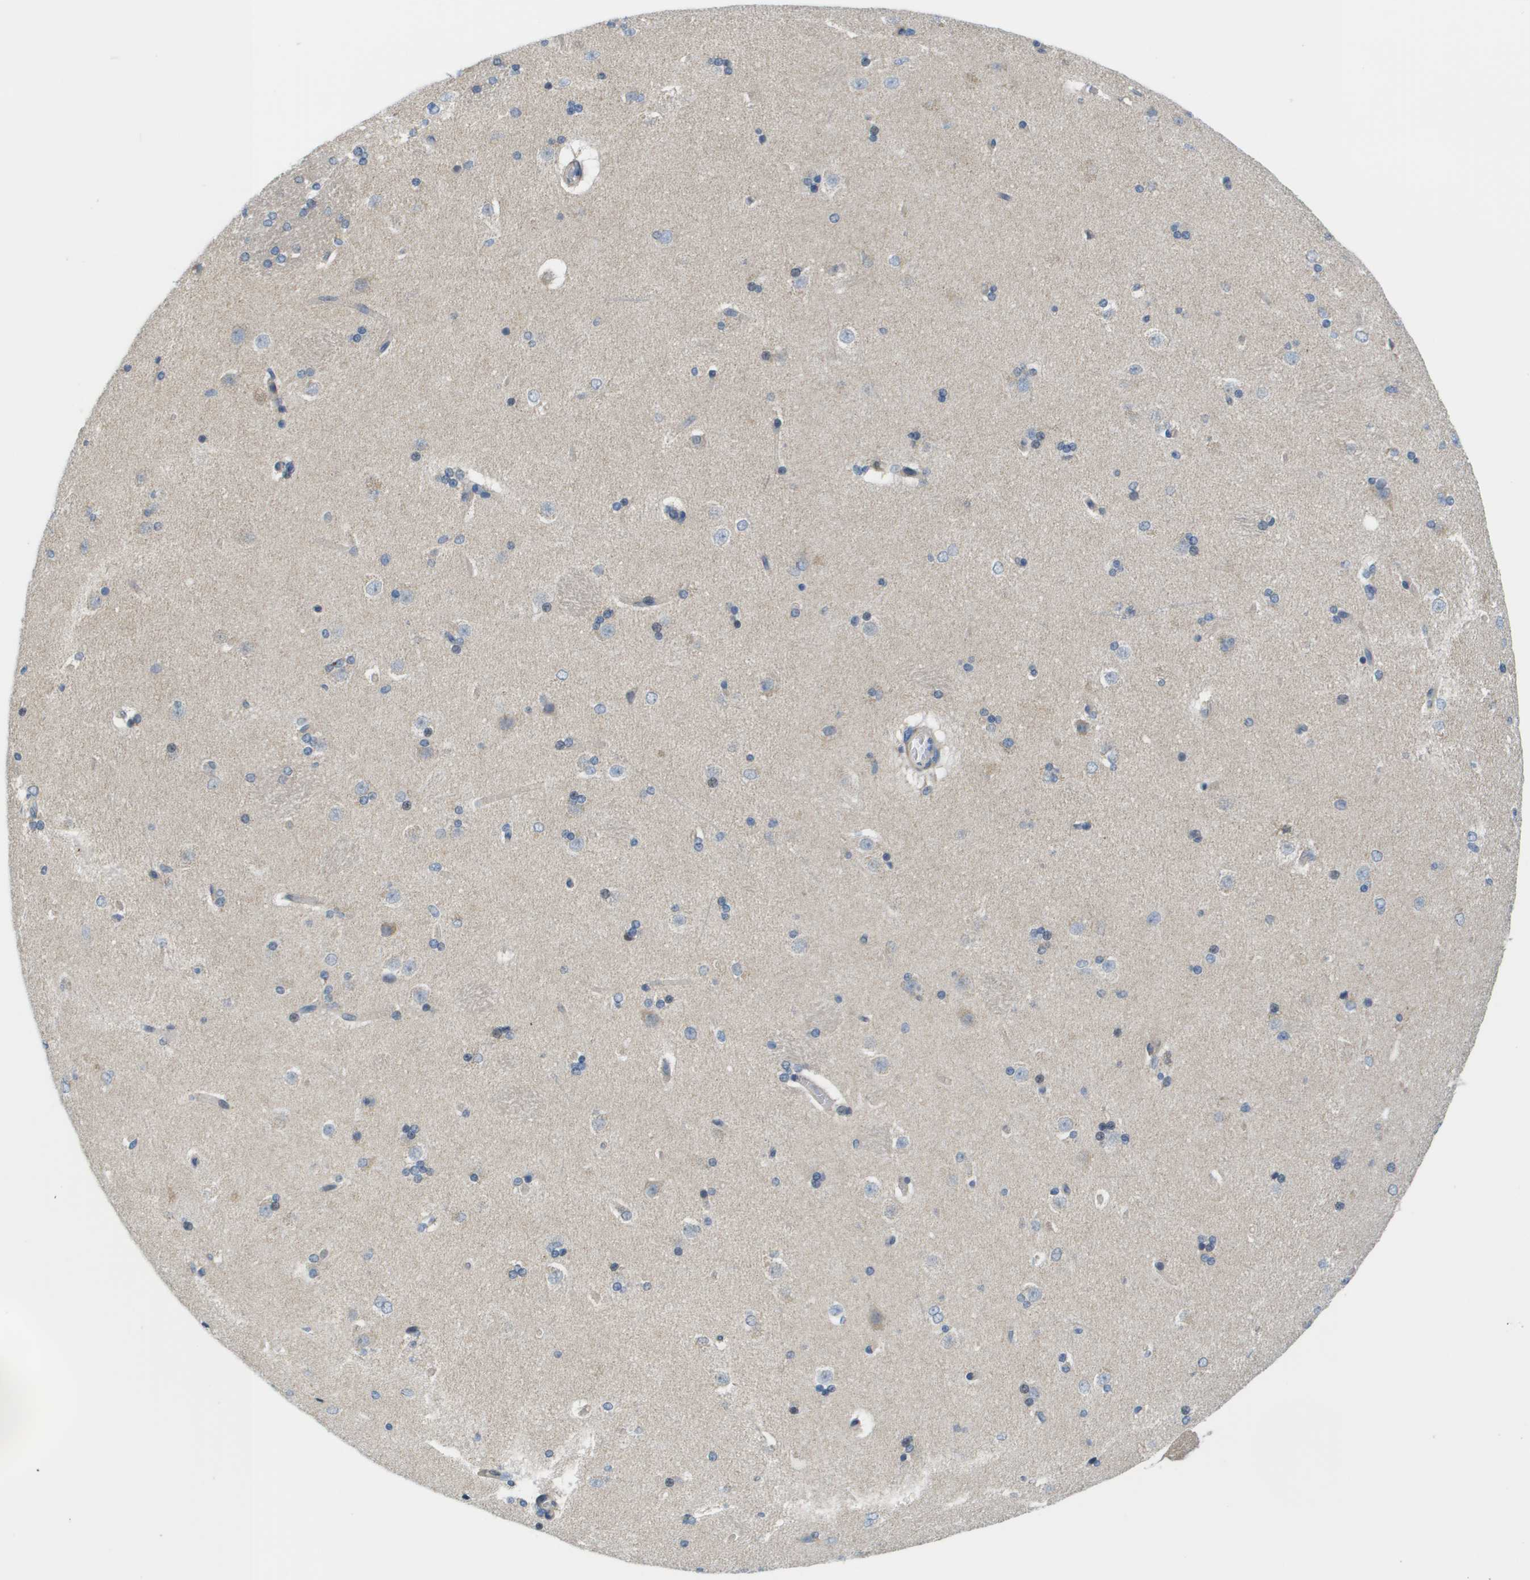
{"staining": {"intensity": "negative", "quantity": "none", "location": "none"}, "tissue": "caudate", "cell_type": "Glial cells", "image_type": "normal", "snomed": [{"axis": "morphology", "description": "Normal tissue, NOS"}, {"axis": "topography", "description": "Lateral ventricle wall"}], "caption": "IHC of benign human caudate reveals no positivity in glial cells.", "gene": "KRT23", "patient": {"sex": "female", "age": 19}}